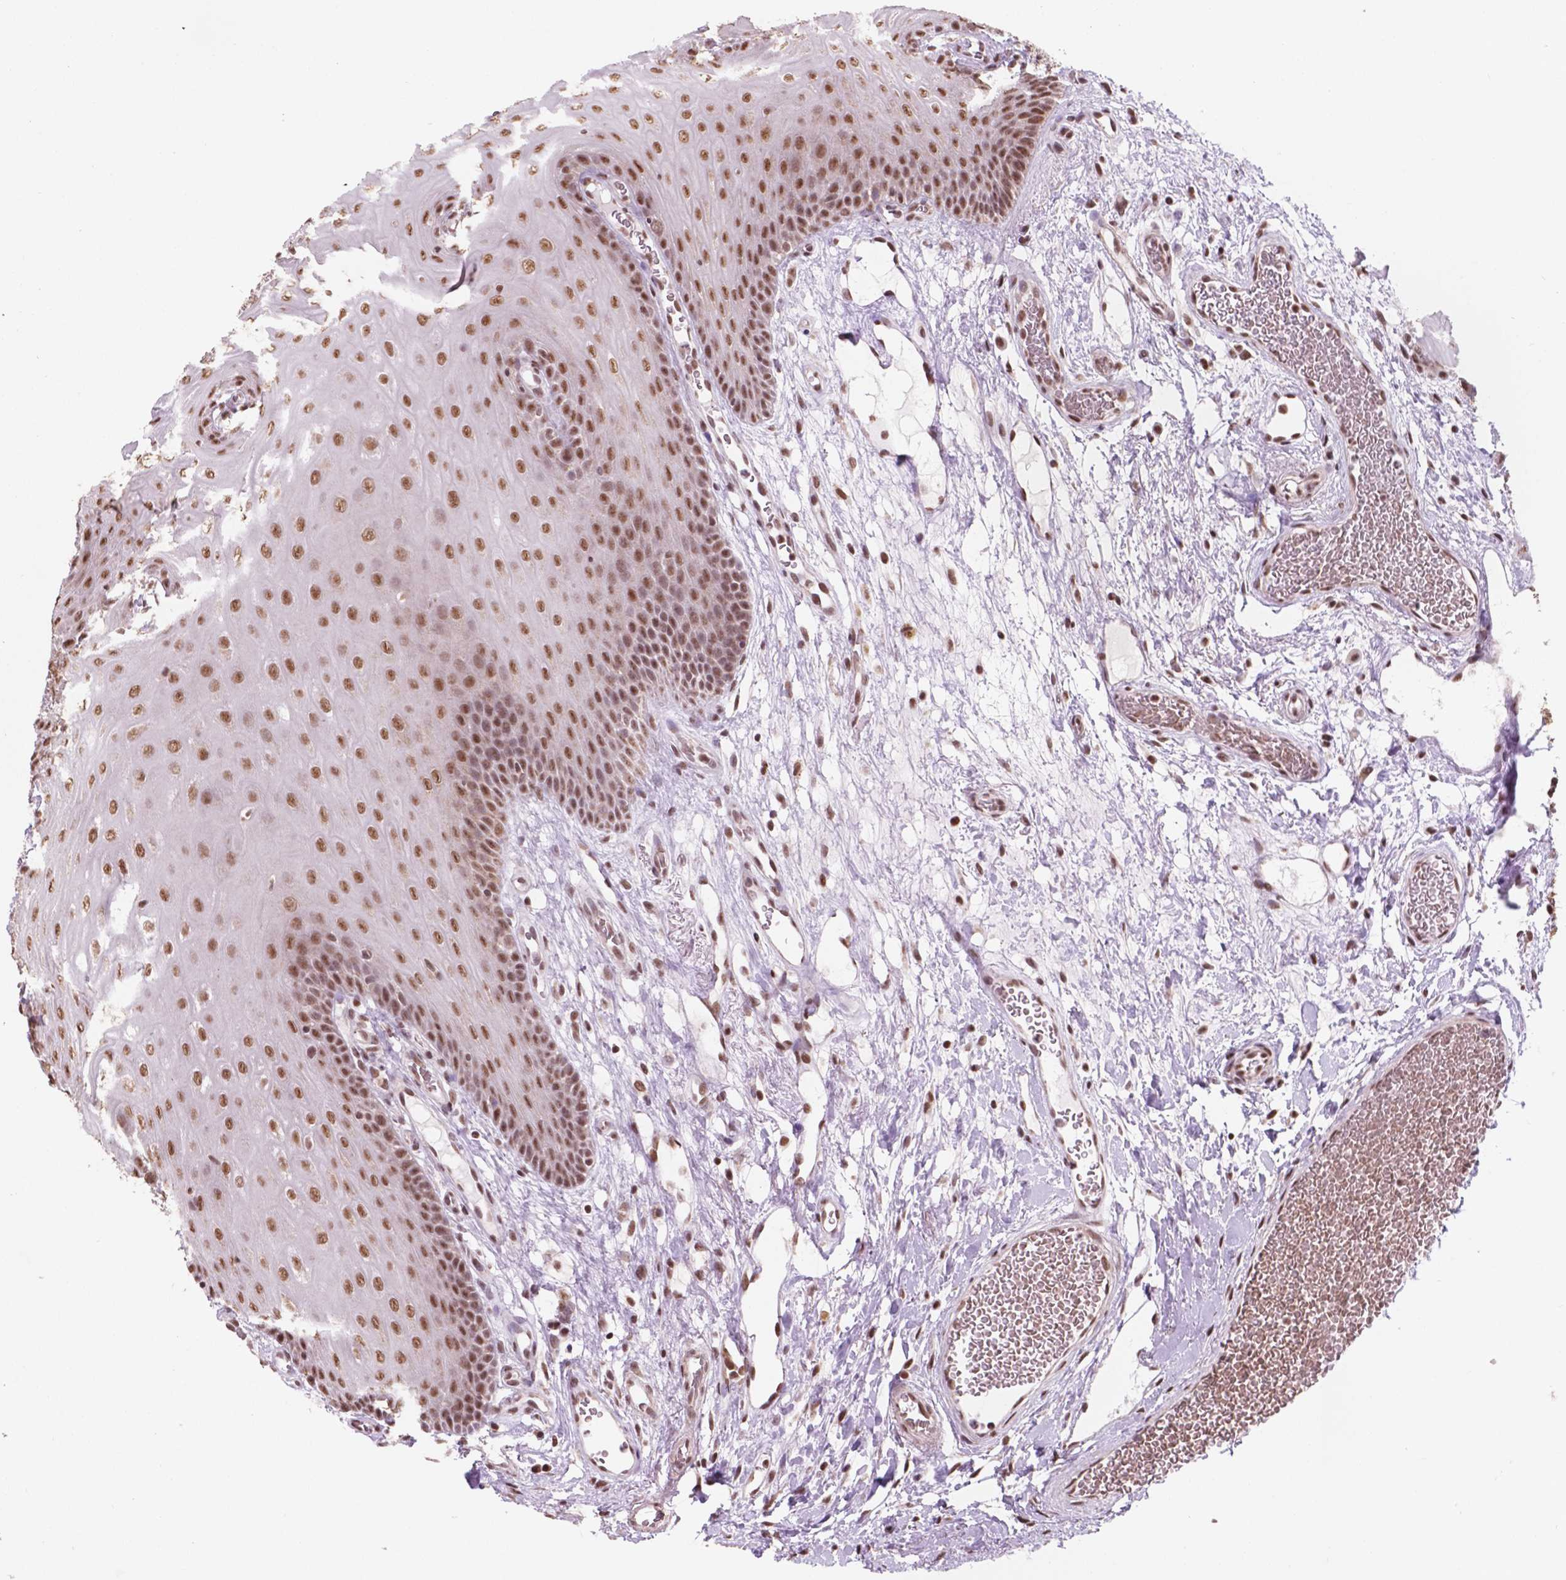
{"staining": {"intensity": "moderate", "quantity": ">75%", "location": "nuclear"}, "tissue": "oral mucosa", "cell_type": "Squamous epithelial cells", "image_type": "normal", "snomed": [{"axis": "morphology", "description": "Normal tissue, NOS"}, {"axis": "morphology", "description": "Squamous cell carcinoma, NOS"}, {"axis": "topography", "description": "Oral tissue"}, {"axis": "topography", "description": "Head-Neck"}], "caption": "Squamous epithelial cells demonstrate medium levels of moderate nuclear positivity in about >75% of cells in unremarkable human oral mucosa. (IHC, brightfield microscopy, high magnification).", "gene": "NDUFA10", "patient": {"sex": "male", "age": 78}}